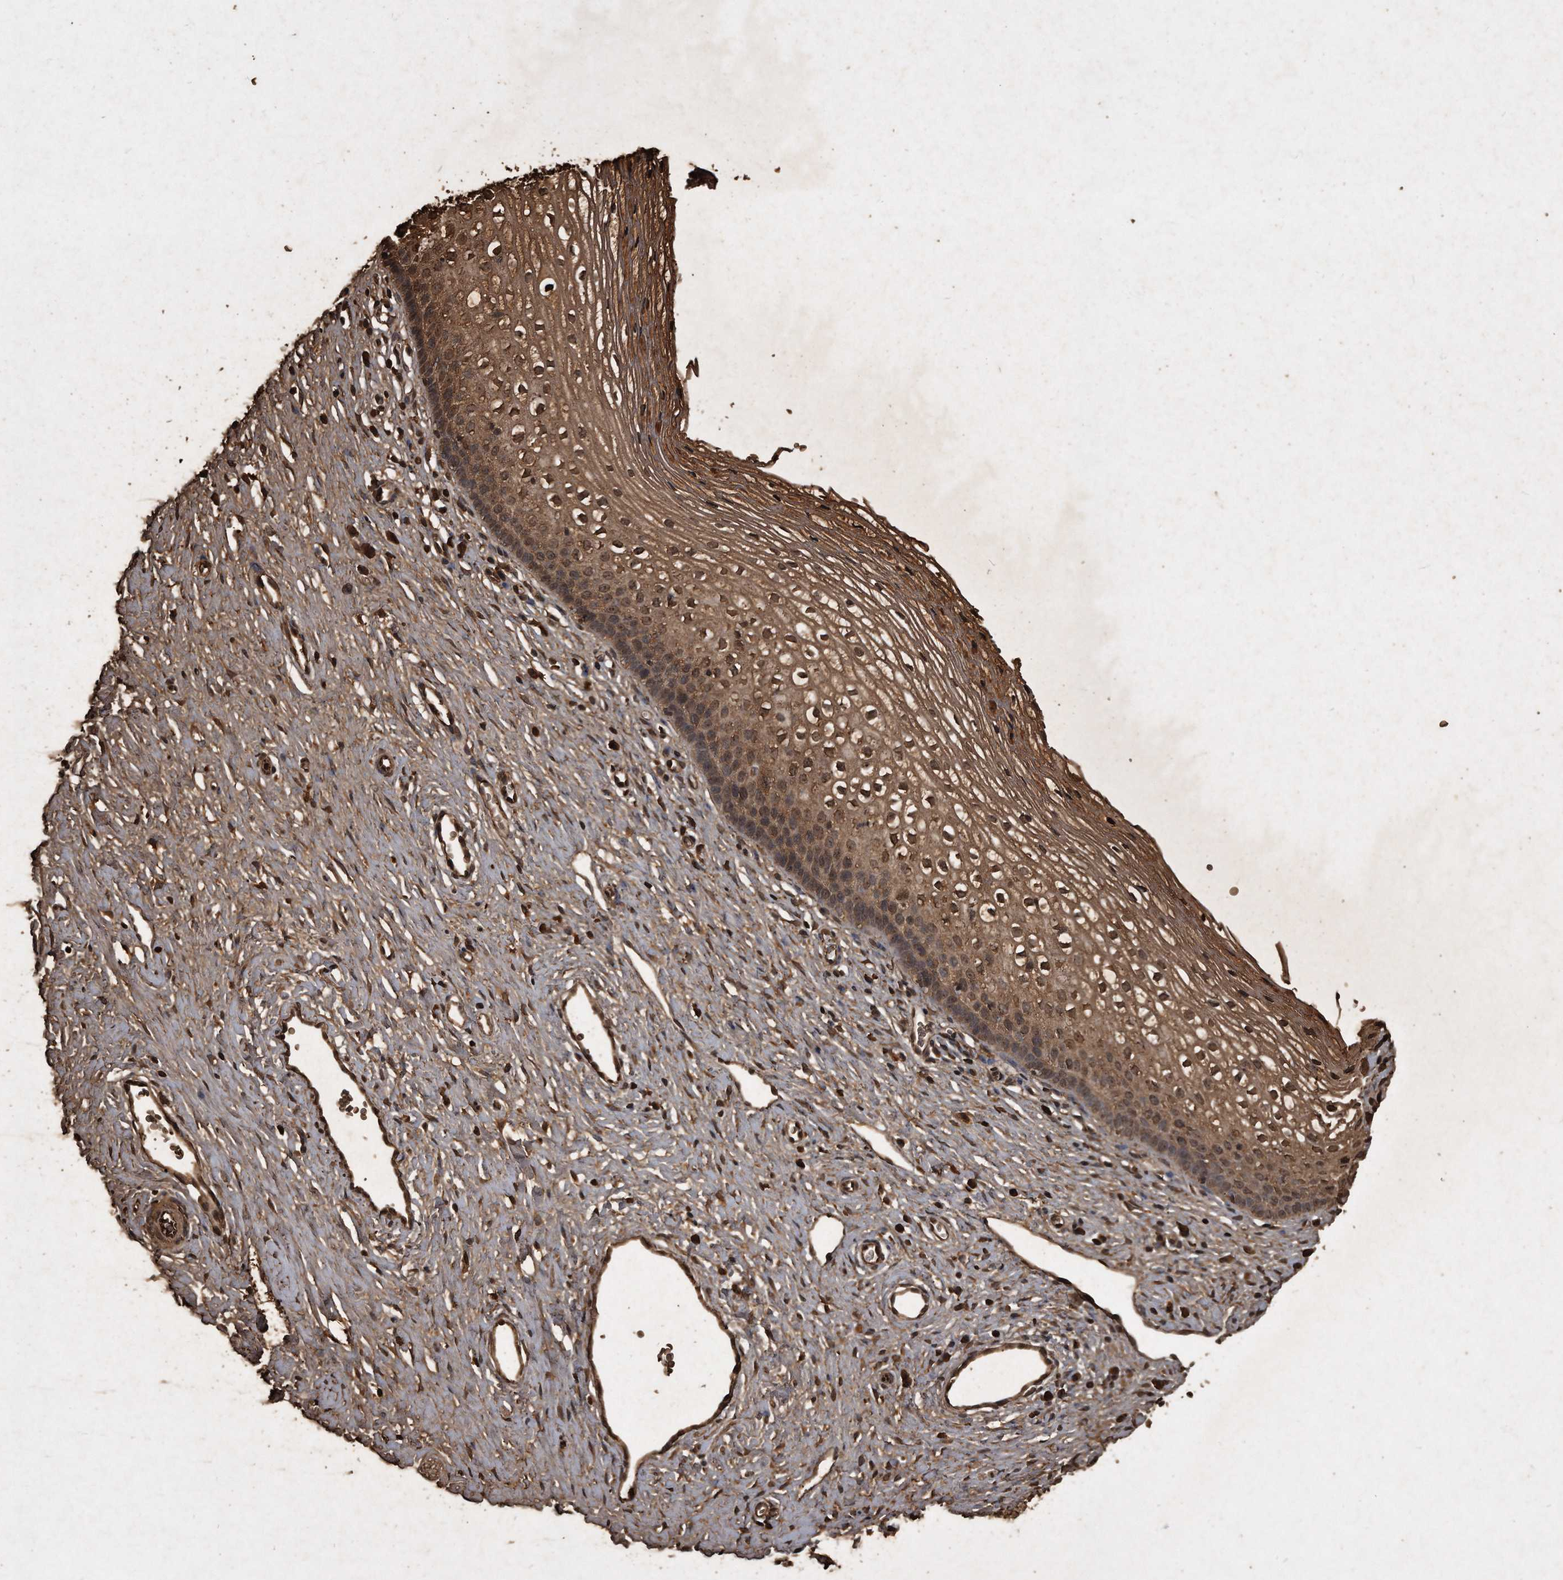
{"staining": {"intensity": "moderate", "quantity": ">75%", "location": "cytoplasmic/membranous"}, "tissue": "cervix", "cell_type": "Glandular cells", "image_type": "normal", "snomed": [{"axis": "morphology", "description": "Normal tissue, NOS"}, {"axis": "topography", "description": "Cervix"}], "caption": "Cervix stained for a protein (brown) shows moderate cytoplasmic/membranous positive staining in approximately >75% of glandular cells.", "gene": "CFLAR", "patient": {"sex": "female", "age": 27}}